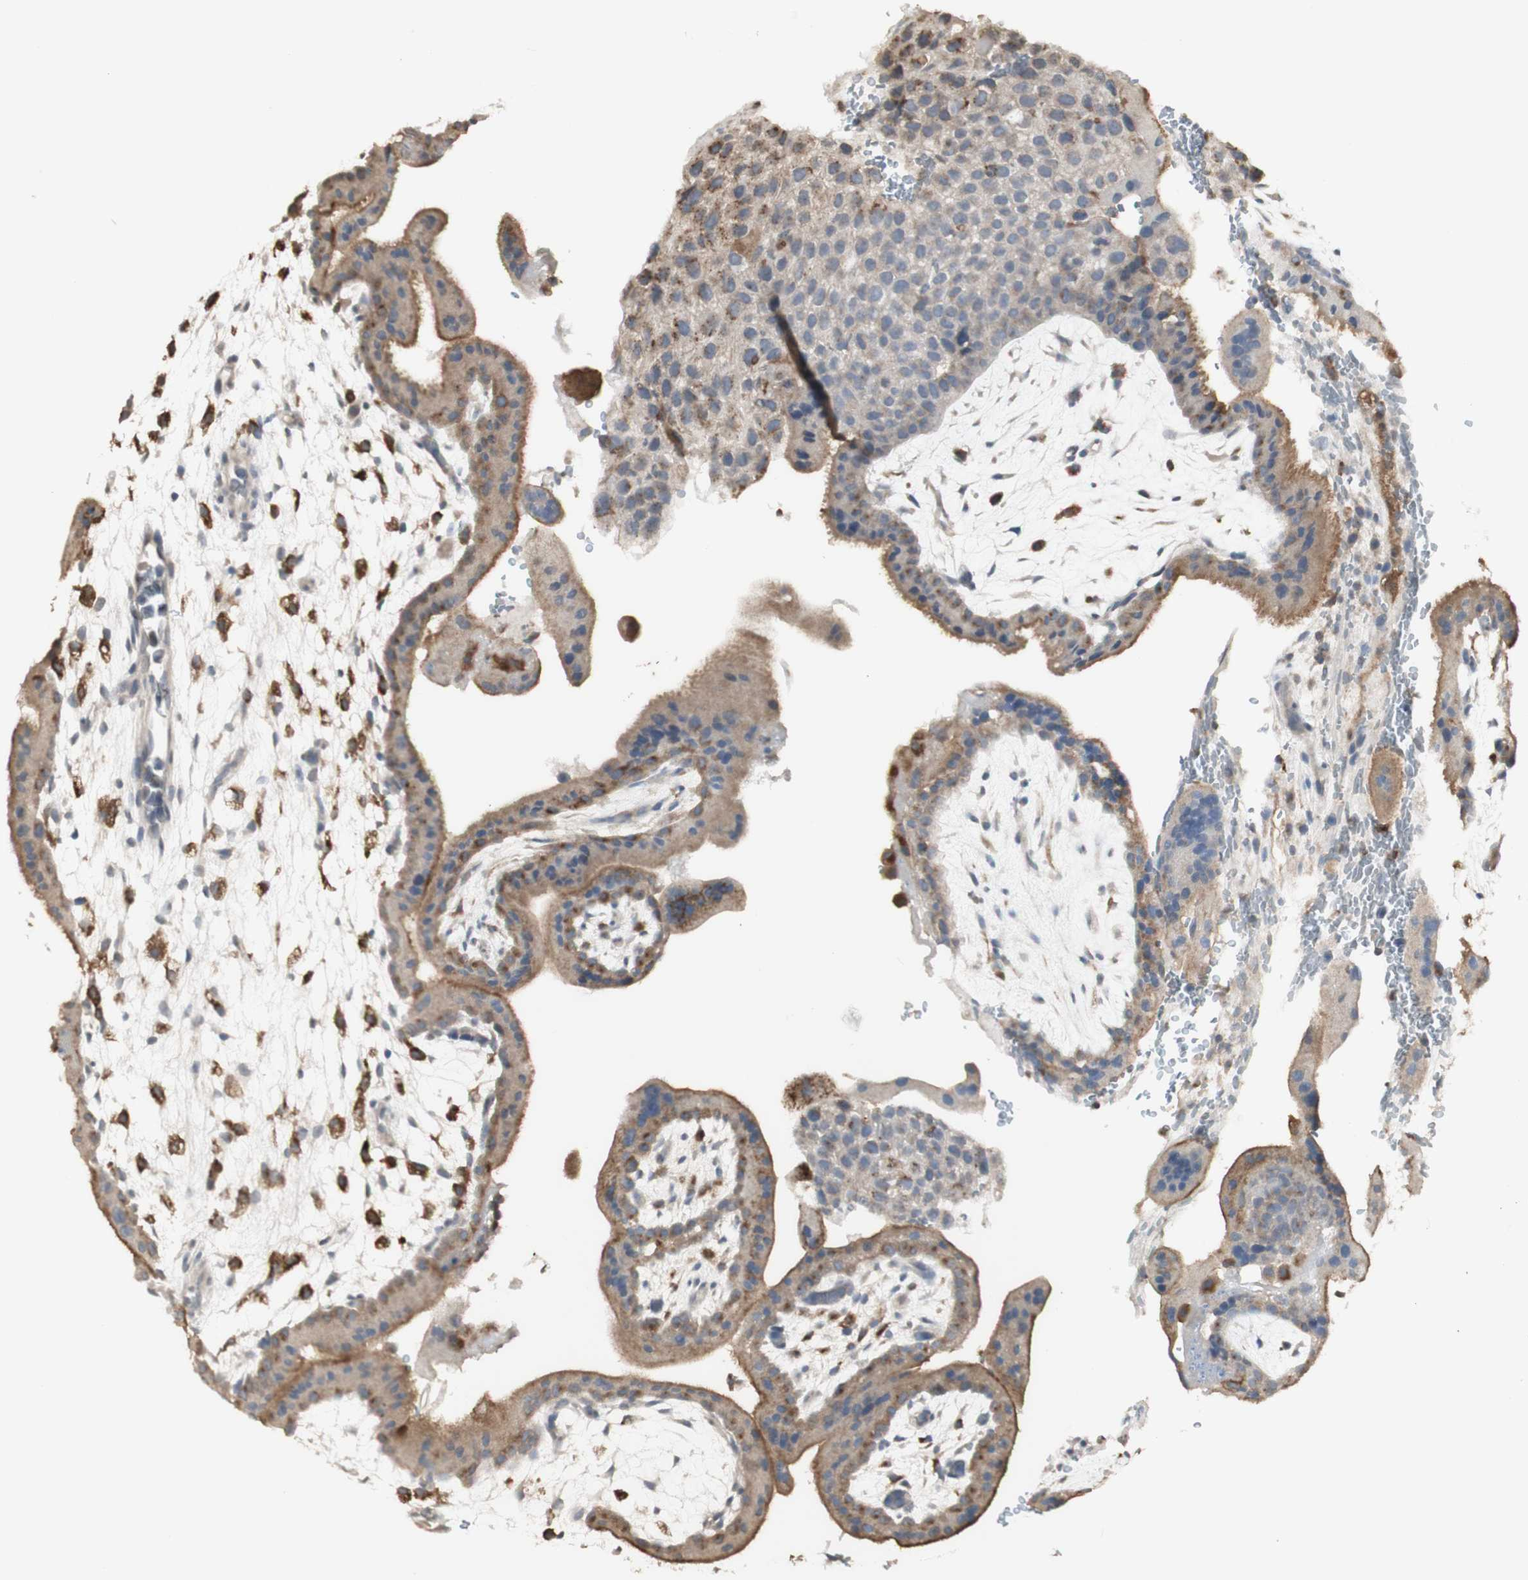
{"staining": {"intensity": "weak", "quantity": "25%-75%", "location": "cytoplasmic/membranous"}, "tissue": "placenta", "cell_type": "Decidual cells", "image_type": "normal", "snomed": [{"axis": "morphology", "description": "Normal tissue, NOS"}, {"axis": "topography", "description": "Placenta"}], "caption": "Immunohistochemical staining of normal human placenta displays weak cytoplasmic/membranous protein staining in approximately 25%-75% of decidual cells. (Brightfield microscopy of DAB IHC at high magnification).", "gene": "ATP6V1E1", "patient": {"sex": "female", "age": 35}}